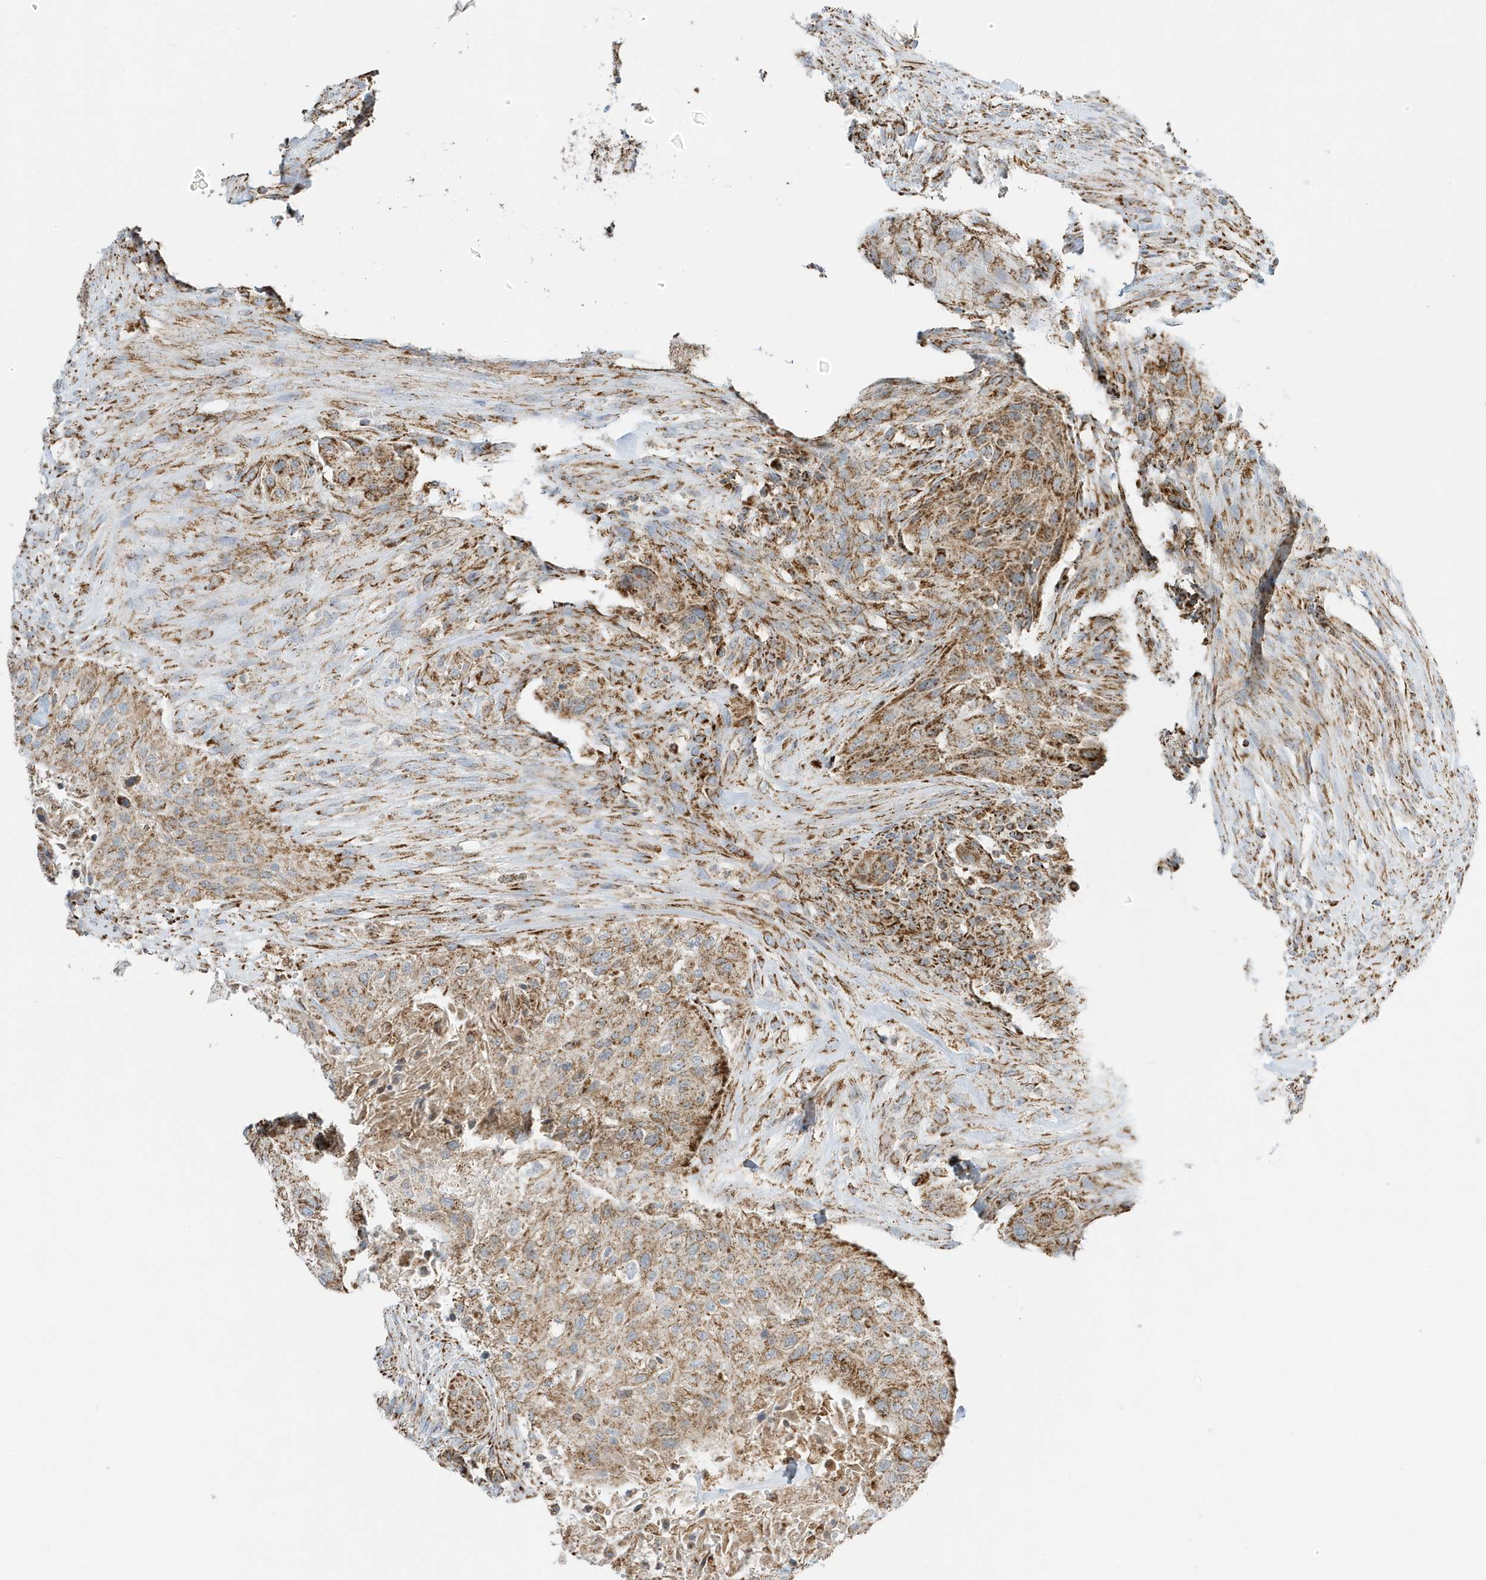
{"staining": {"intensity": "moderate", "quantity": ">75%", "location": "cytoplasmic/membranous"}, "tissue": "urothelial cancer", "cell_type": "Tumor cells", "image_type": "cancer", "snomed": [{"axis": "morphology", "description": "Urothelial carcinoma, High grade"}, {"axis": "topography", "description": "Urinary bladder"}], "caption": "Urothelial cancer stained with DAB (3,3'-diaminobenzidine) immunohistochemistry (IHC) exhibits medium levels of moderate cytoplasmic/membranous positivity in about >75% of tumor cells.", "gene": "ATP5ME", "patient": {"sex": "male", "age": 35}}